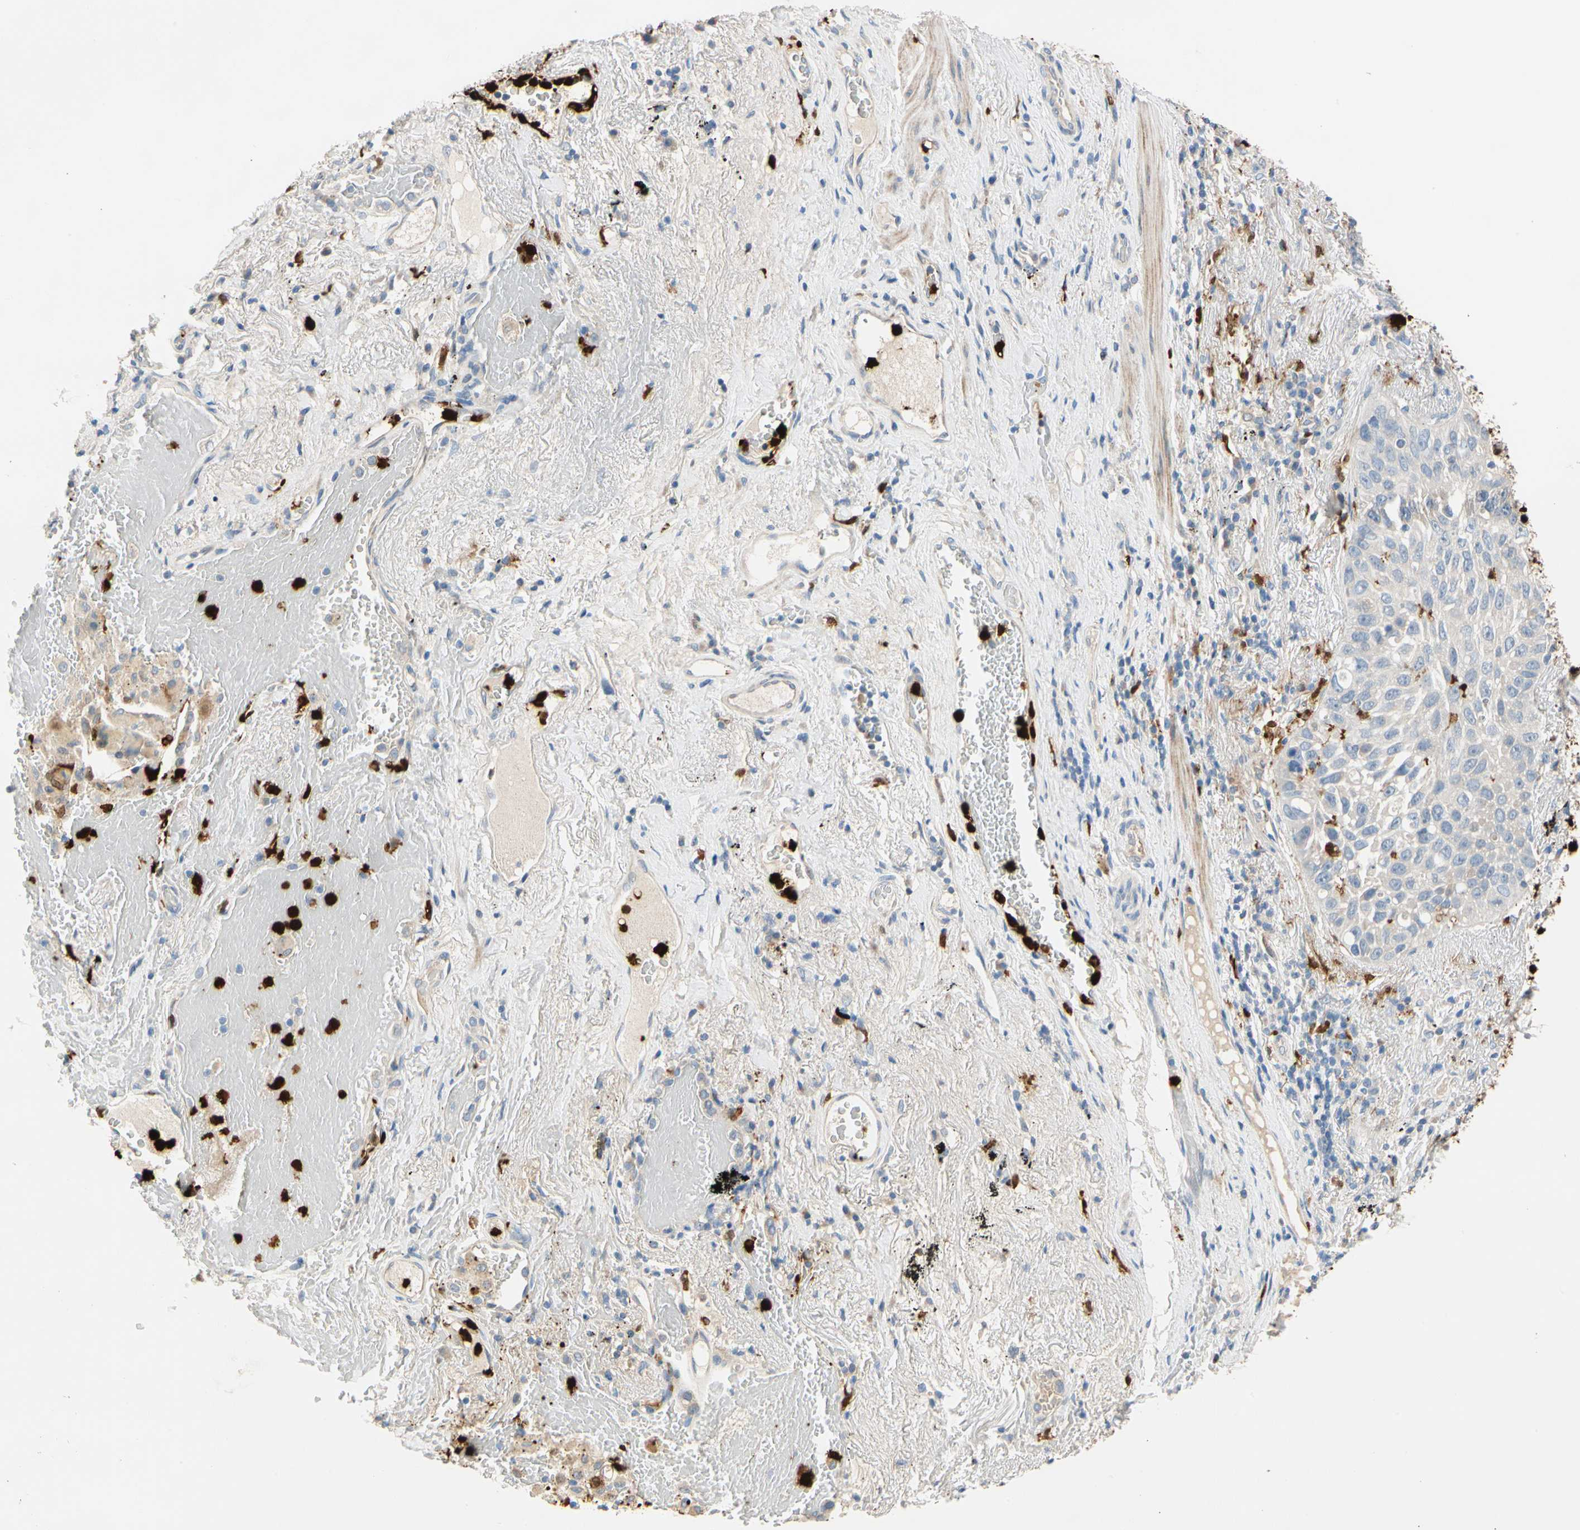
{"staining": {"intensity": "weak", "quantity": "<25%", "location": "cytoplasmic/membranous"}, "tissue": "lung cancer", "cell_type": "Tumor cells", "image_type": "cancer", "snomed": [{"axis": "morphology", "description": "Squamous cell carcinoma, NOS"}, {"axis": "topography", "description": "Lung"}], "caption": "Protein analysis of lung squamous cell carcinoma shows no significant expression in tumor cells.", "gene": "TRAF5", "patient": {"sex": "male", "age": 57}}